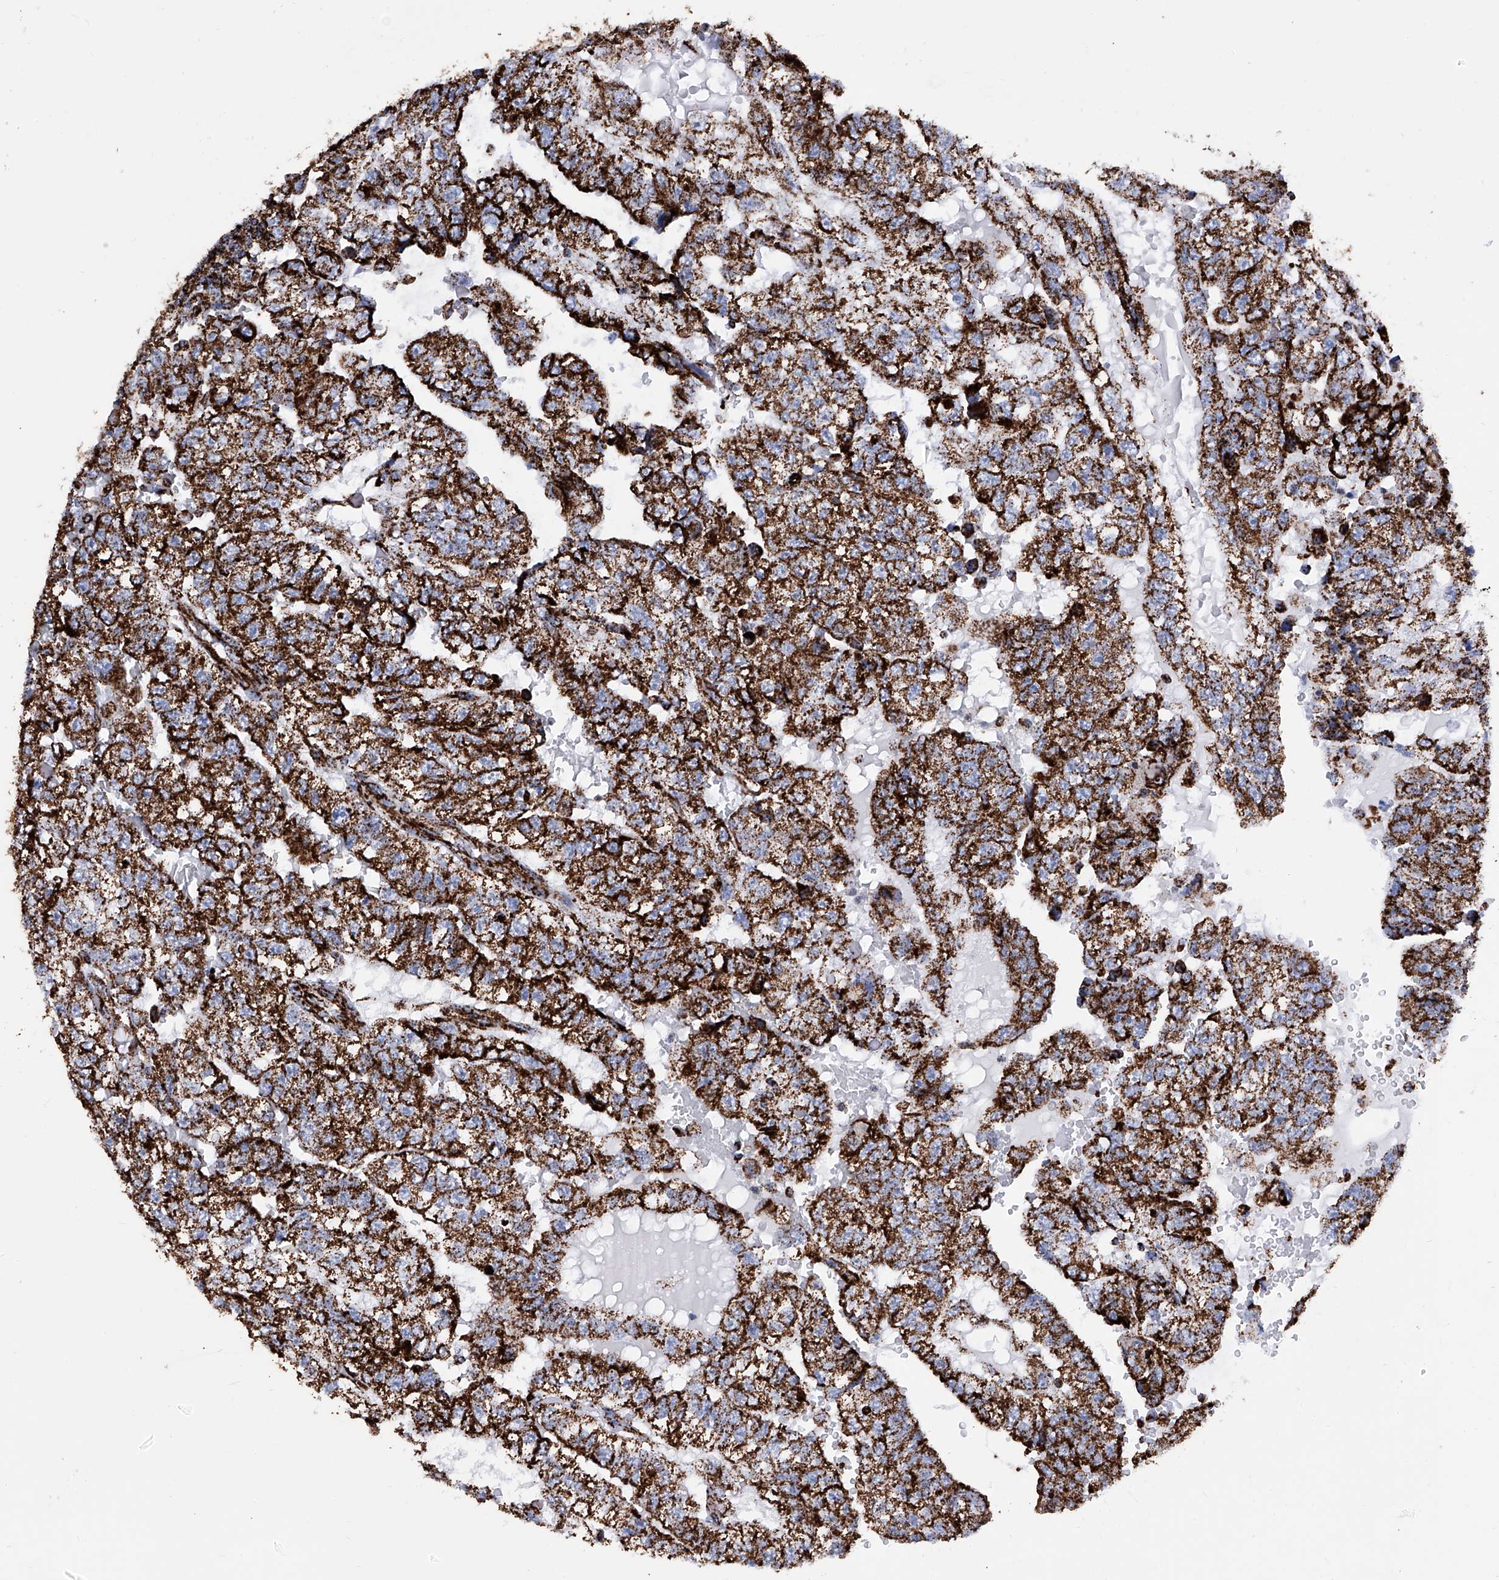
{"staining": {"intensity": "strong", "quantity": ">75%", "location": "cytoplasmic/membranous"}, "tissue": "testis cancer", "cell_type": "Tumor cells", "image_type": "cancer", "snomed": [{"axis": "morphology", "description": "Carcinoma, Embryonal, NOS"}, {"axis": "topography", "description": "Testis"}], "caption": "Immunohistochemical staining of testis cancer reveals strong cytoplasmic/membranous protein staining in approximately >75% of tumor cells.", "gene": "ATP5PF", "patient": {"sex": "male", "age": 36}}